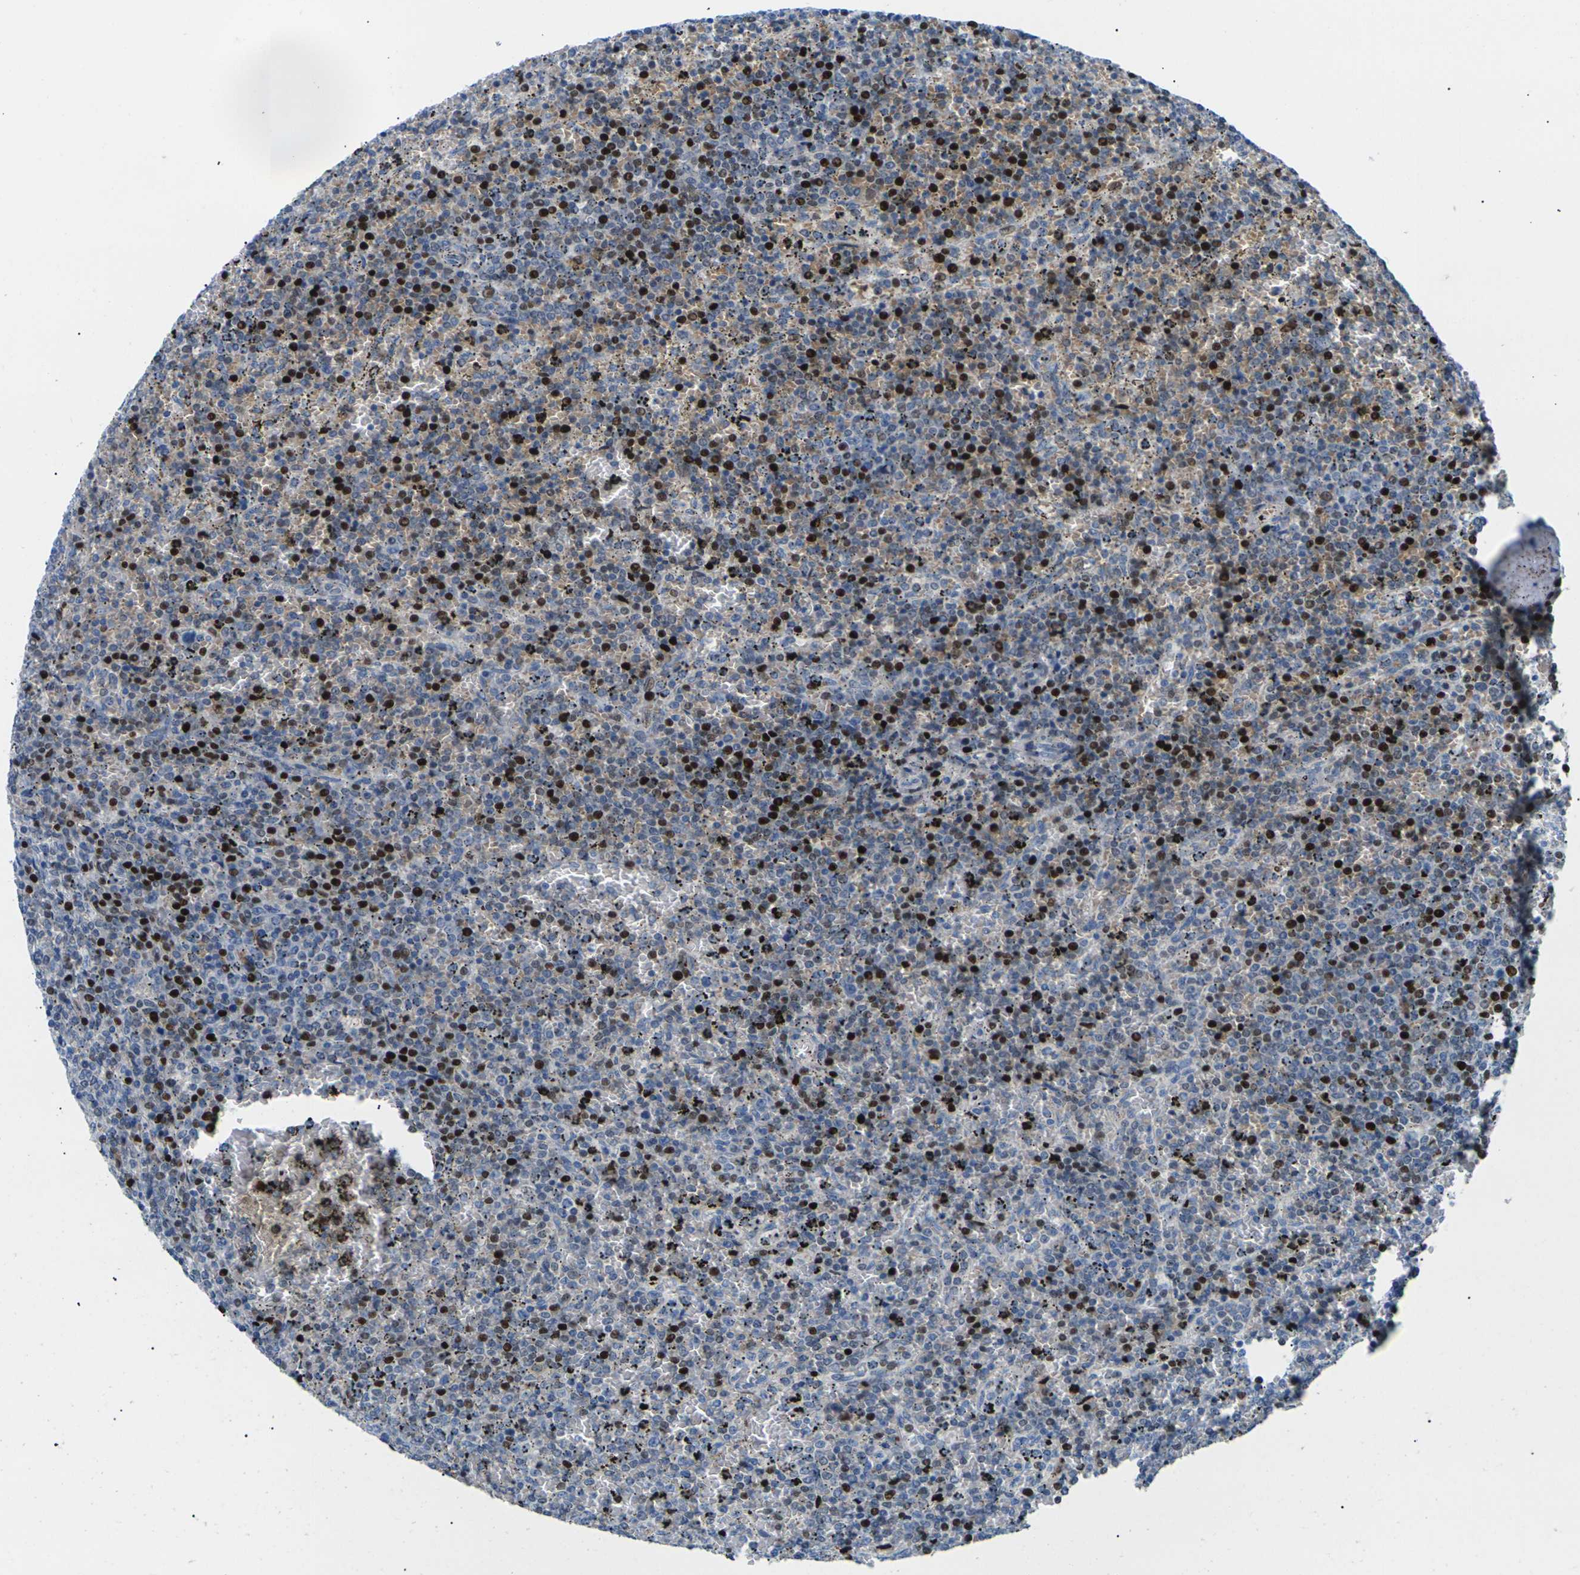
{"staining": {"intensity": "strong", "quantity": "25%-75%", "location": "nuclear"}, "tissue": "lymphoma", "cell_type": "Tumor cells", "image_type": "cancer", "snomed": [{"axis": "morphology", "description": "Malignant lymphoma, non-Hodgkin's type, Low grade"}, {"axis": "topography", "description": "Spleen"}], "caption": "Immunohistochemistry (IHC) photomicrograph of neoplastic tissue: lymphoma stained using immunohistochemistry reveals high levels of strong protein expression localized specifically in the nuclear of tumor cells, appearing as a nuclear brown color.", "gene": "RPS6KA3", "patient": {"sex": "female", "age": 77}}